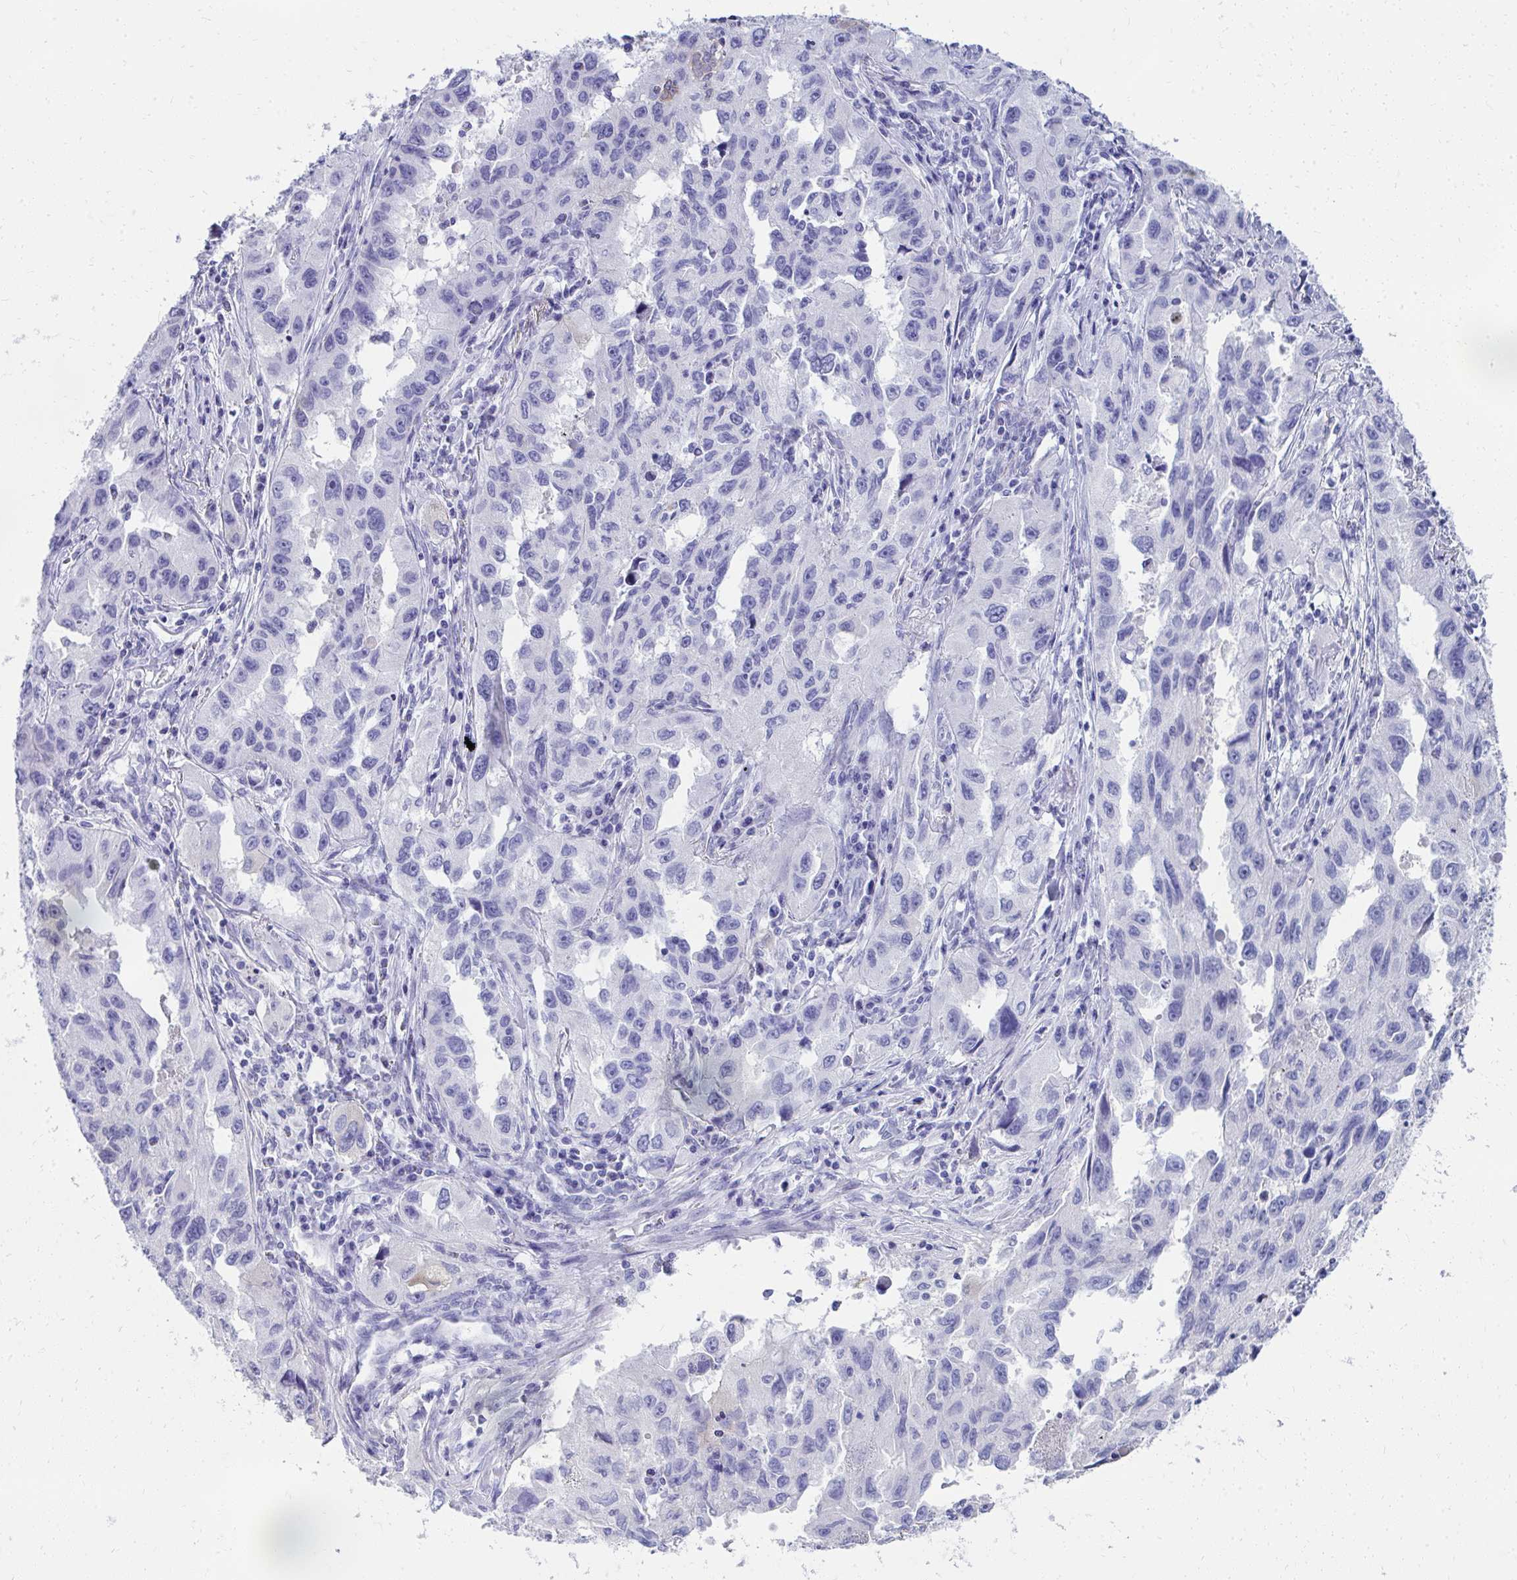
{"staining": {"intensity": "weak", "quantity": "<25%", "location": "cytoplasmic/membranous"}, "tissue": "lung cancer", "cell_type": "Tumor cells", "image_type": "cancer", "snomed": [{"axis": "morphology", "description": "Adenocarcinoma, NOS"}, {"axis": "topography", "description": "Lung"}], "caption": "Human lung cancer (adenocarcinoma) stained for a protein using immunohistochemistry reveals no positivity in tumor cells.", "gene": "SEC14L3", "patient": {"sex": "female", "age": 73}}